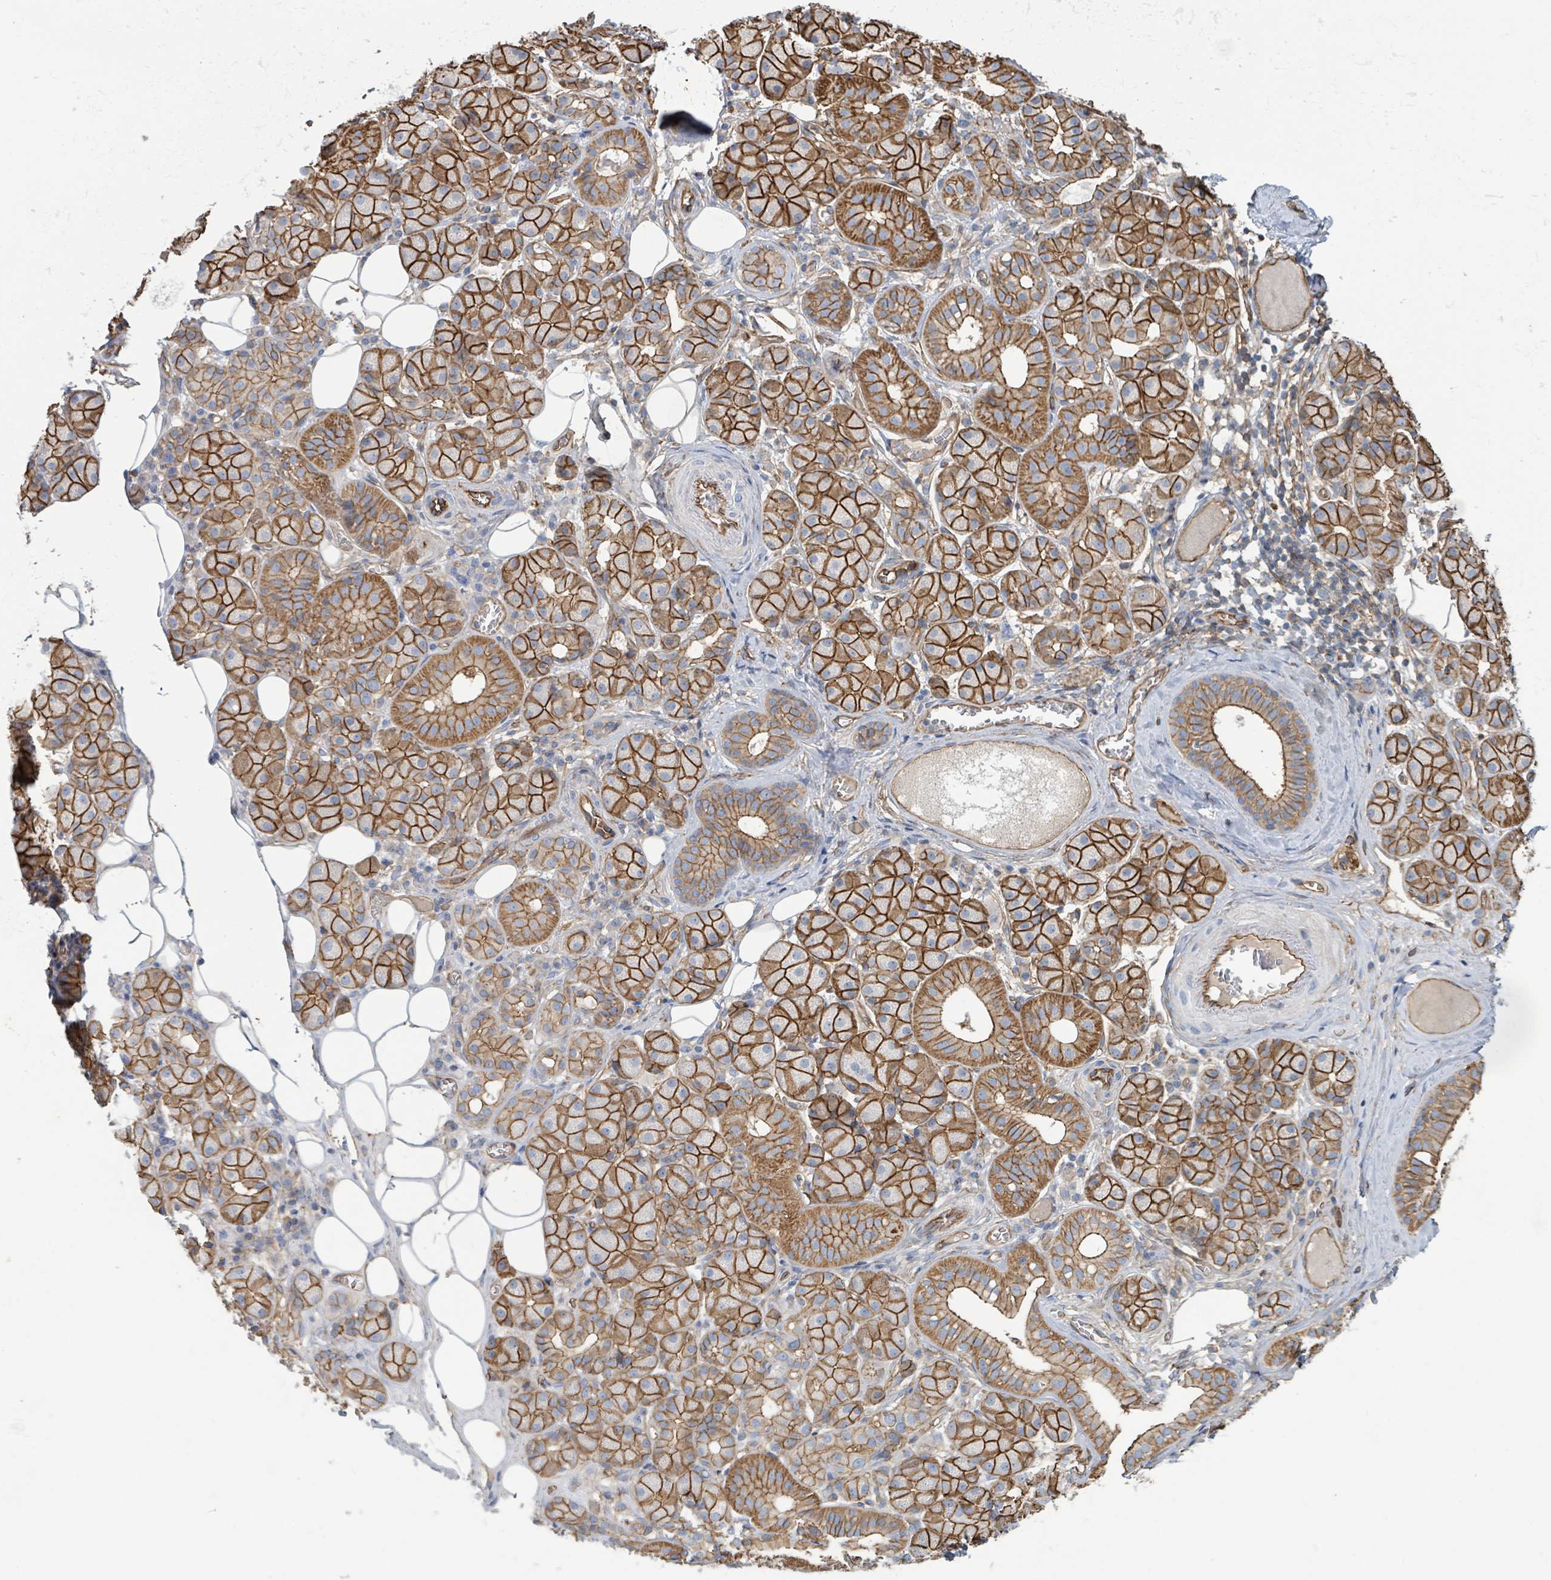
{"staining": {"intensity": "strong", "quantity": ">75%", "location": "cytoplasmic/membranous"}, "tissue": "salivary gland", "cell_type": "Glandular cells", "image_type": "normal", "snomed": [{"axis": "morphology", "description": "Squamous cell carcinoma, NOS"}, {"axis": "topography", "description": "Skin"}, {"axis": "topography", "description": "Head-Neck"}], "caption": "Salivary gland stained with immunohistochemistry exhibits strong cytoplasmic/membranous expression in approximately >75% of glandular cells.", "gene": "LDOC1", "patient": {"sex": "male", "age": 80}}